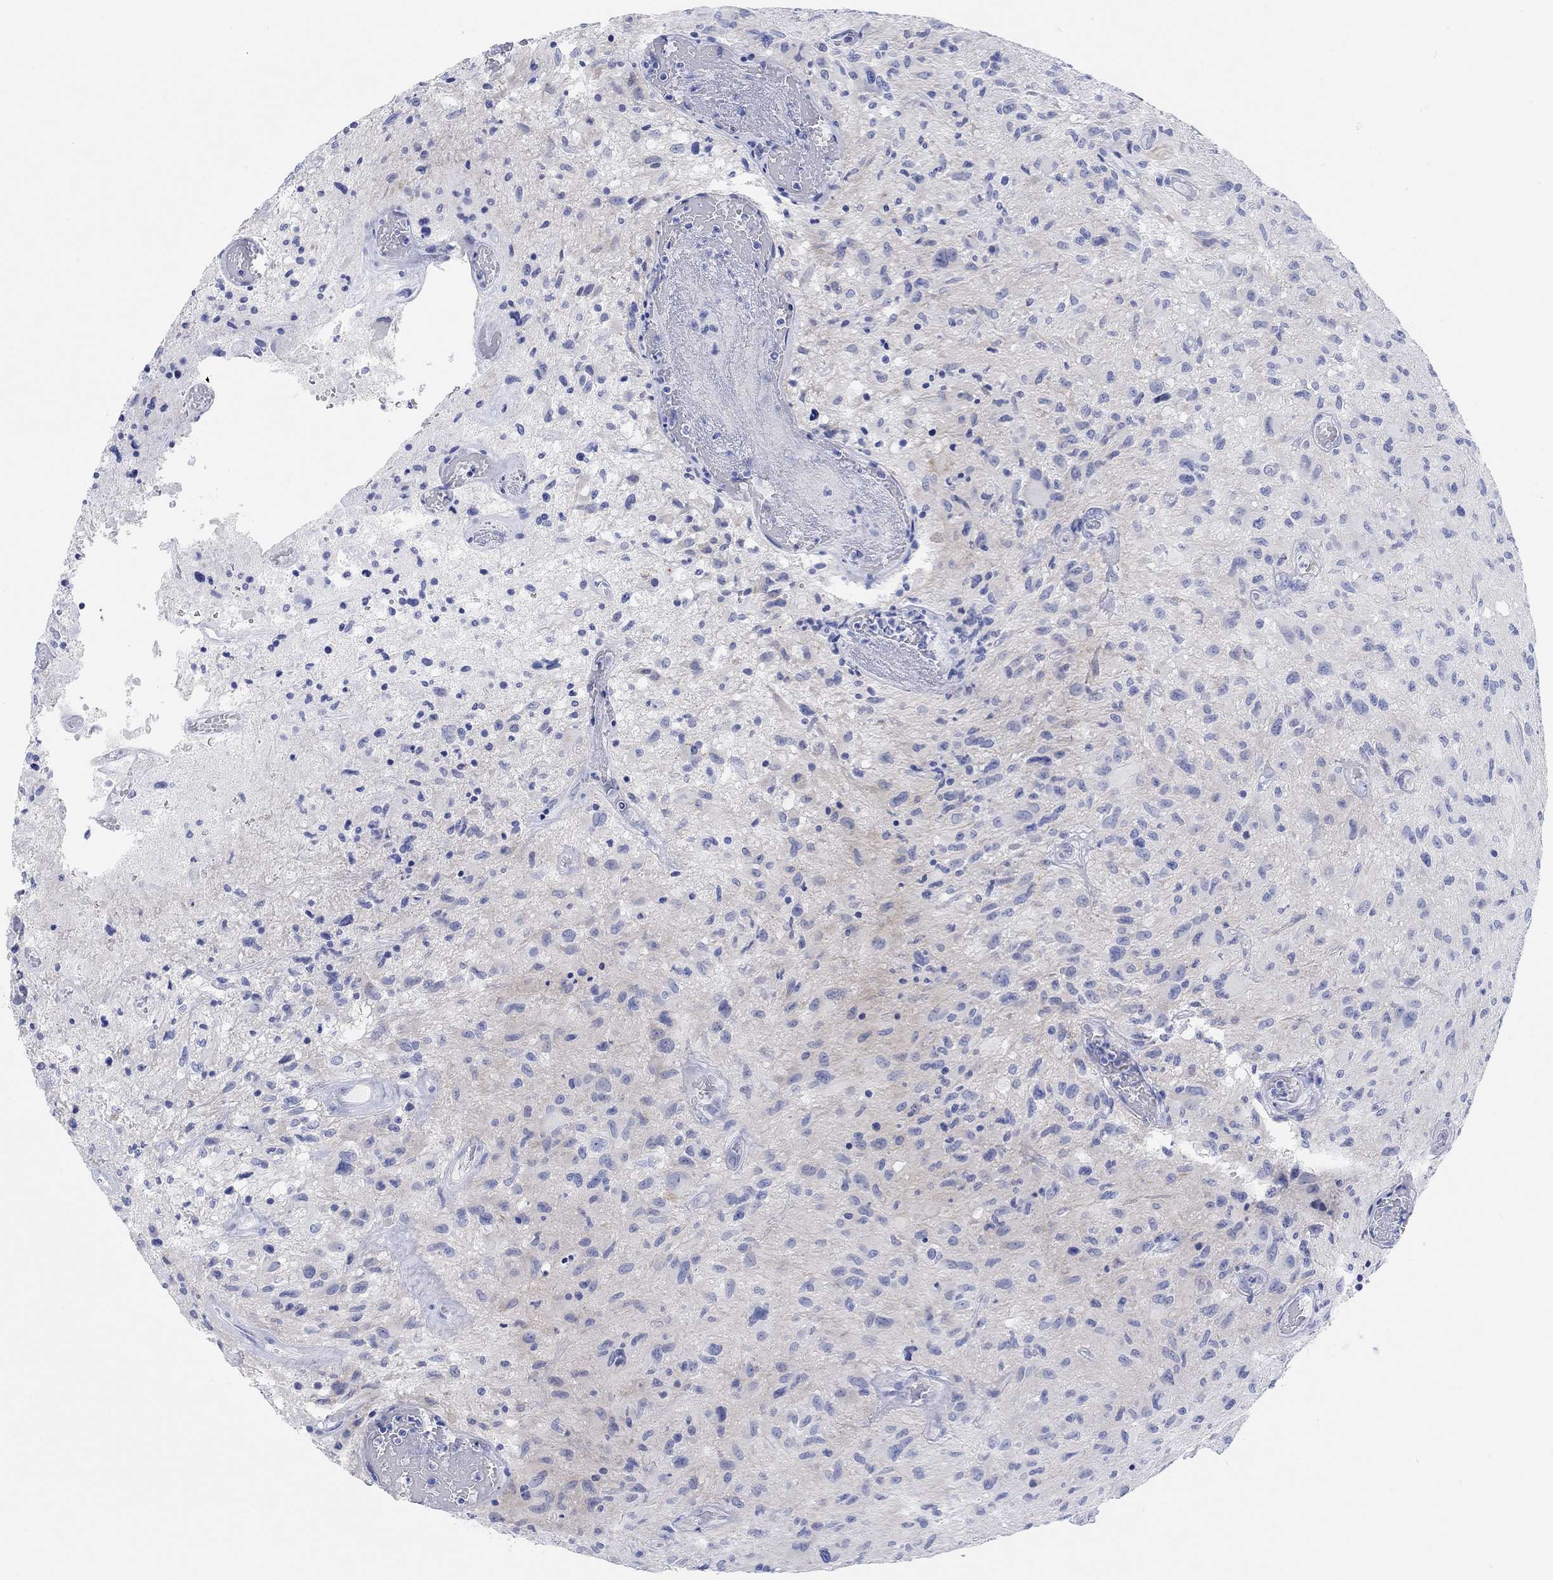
{"staining": {"intensity": "negative", "quantity": "none", "location": "none"}, "tissue": "glioma", "cell_type": "Tumor cells", "image_type": "cancer", "snomed": [{"axis": "morphology", "description": "Glioma, malignant, NOS"}, {"axis": "morphology", "description": "Glioma, malignant, High grade"}, {"axis": "topography", "description": "Brain"}], "caption": "There is no significant staining in tumor cells of high-grade glioma (malignant).", "gene": "XIRP2", "patient": {"sex": "female", "age": 71}}